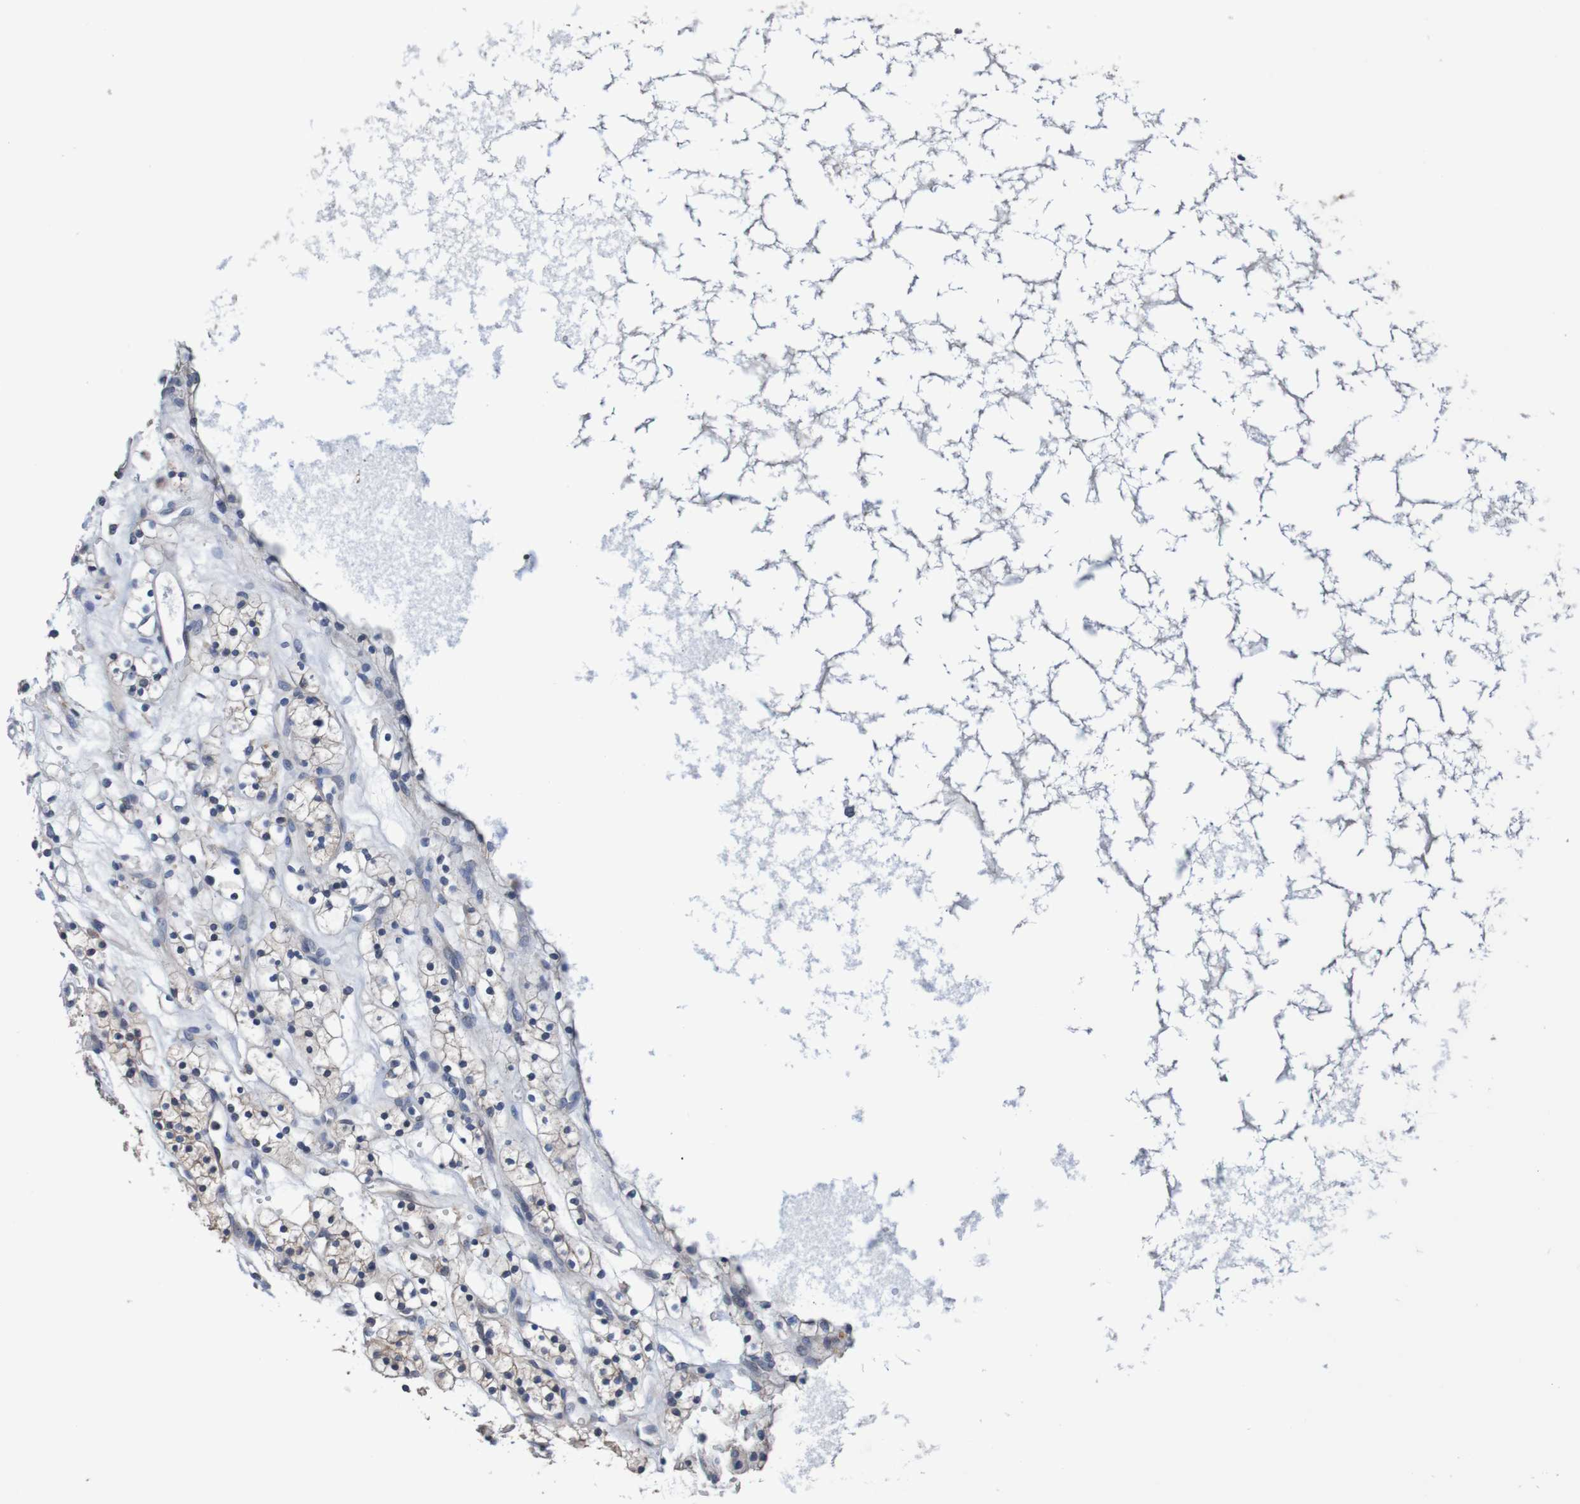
{"staining": {"intensity": "weak", "quantity": "<25%", "location": "cytoplasmic/membranous"}, "tissue": "renal cancer", "cell_type": "Tumor cells", "image_type": "cancer", "snomed": [{"axis": "morphology", "description": "Adenocarcinoma, NOS"}, {"axis": "topography", "description": "Kidney"}], "caption": "An IHC histopathology image of renal adenocarcinoma is shown. There is no staining in tumor cells of renal adenocarcinoma.", "gene": "FIBP", "patient": {"sex": "female", "age": 57}}